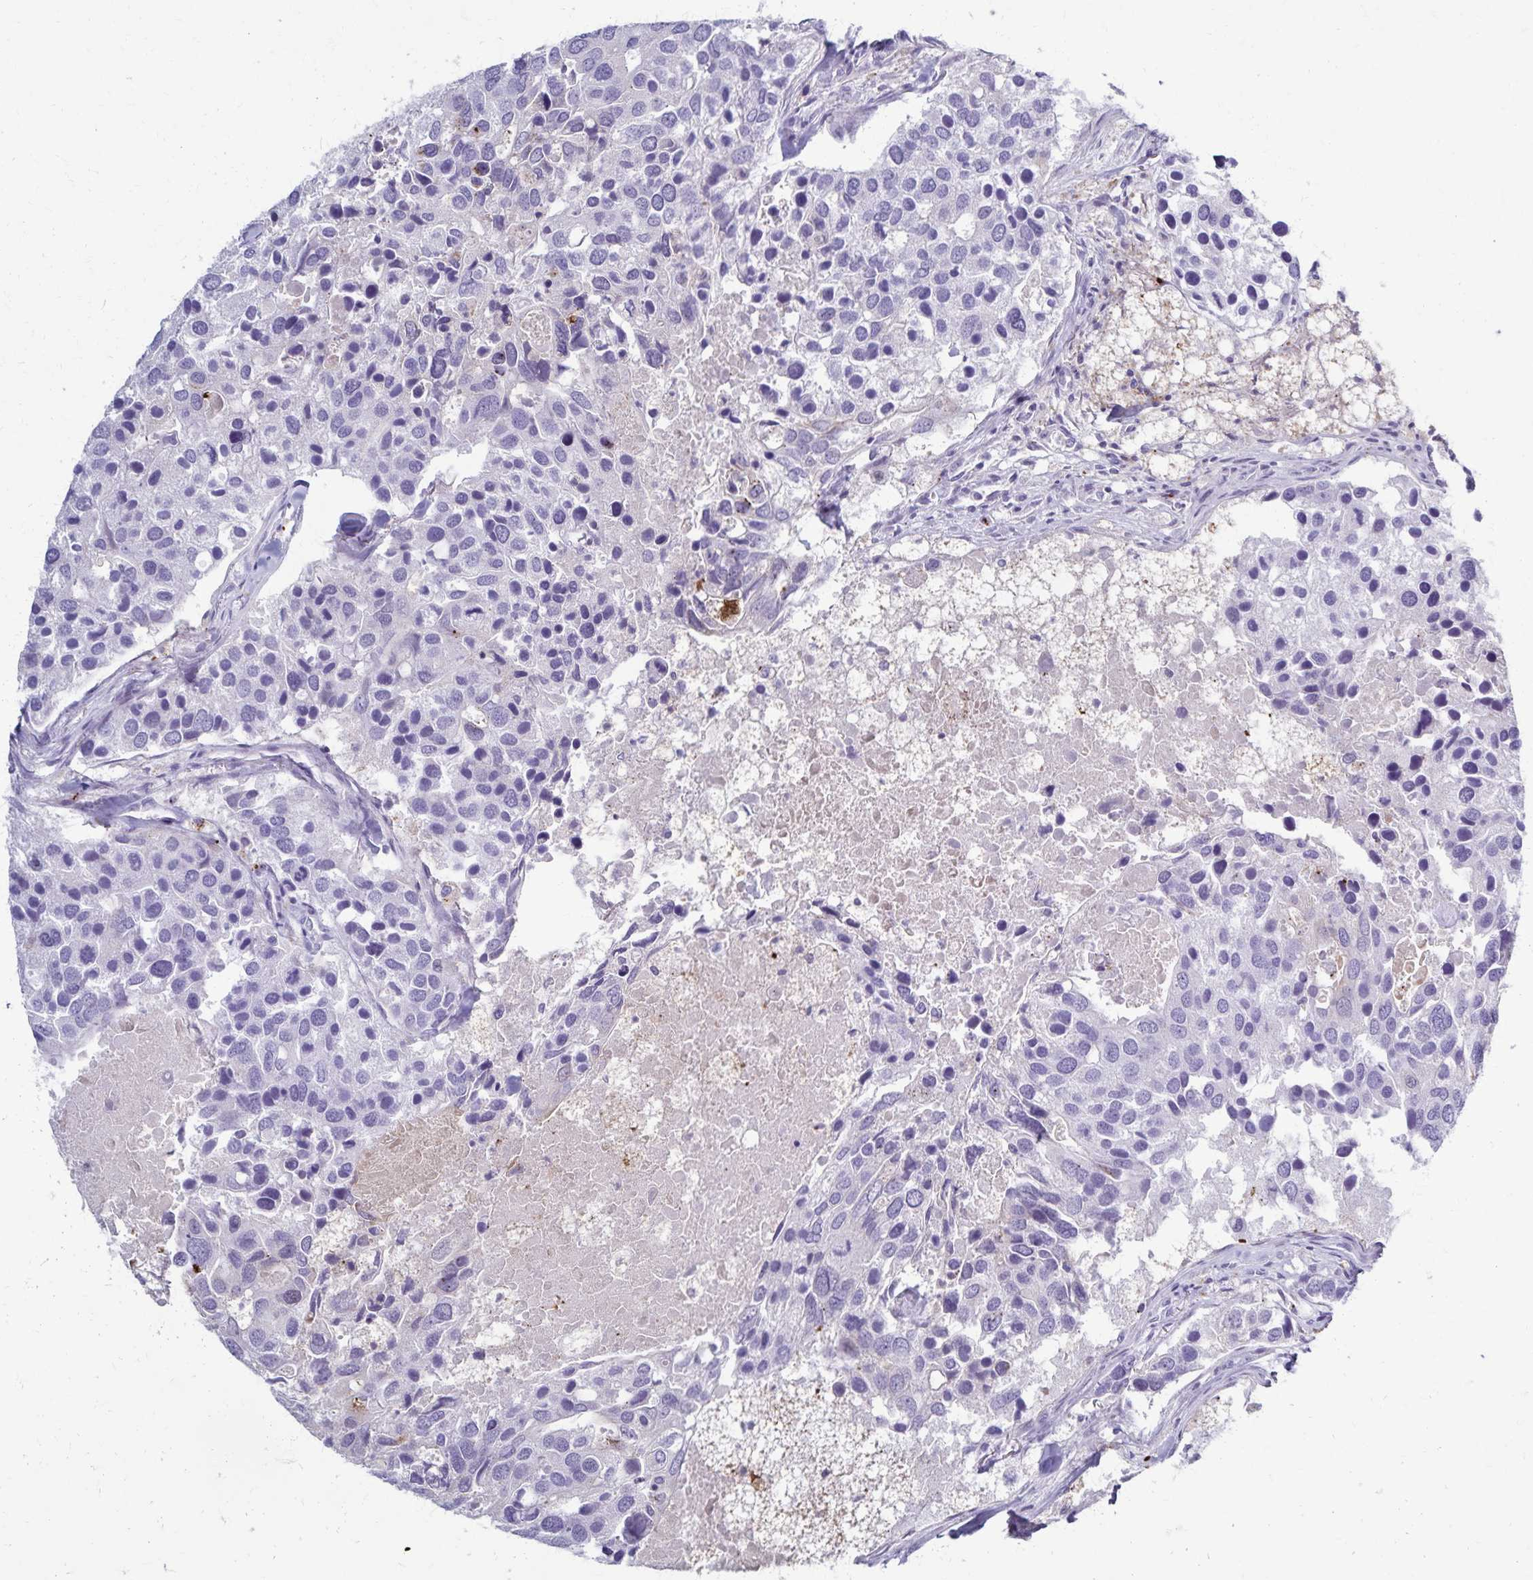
{"staining": {"intensity": "negative", "quantity": "none", "location": "none"}, "tissue": "breast cancer", "cell_type": "Tumor cells", "image_type": "cancer", "snomed": [{"axis": "morphology", "description": "Duct carcinoma"}, {"axis": "topography", "description": "Breast"}], "caption": "A high-resolution histopathology image shows immunohistochemistry (IHC) staining of breast cancer, which demonstrates no significant staining in tumor cells. The staining was performed using DAB (3,3'-diaminobenzidine) to visualize the protein expression in brown, while the nuclei were stained in blue with hematoxylin (Magnification: 20x).", "gene": "TMEM60", "patient": {"sex": "female", "age": 83}}